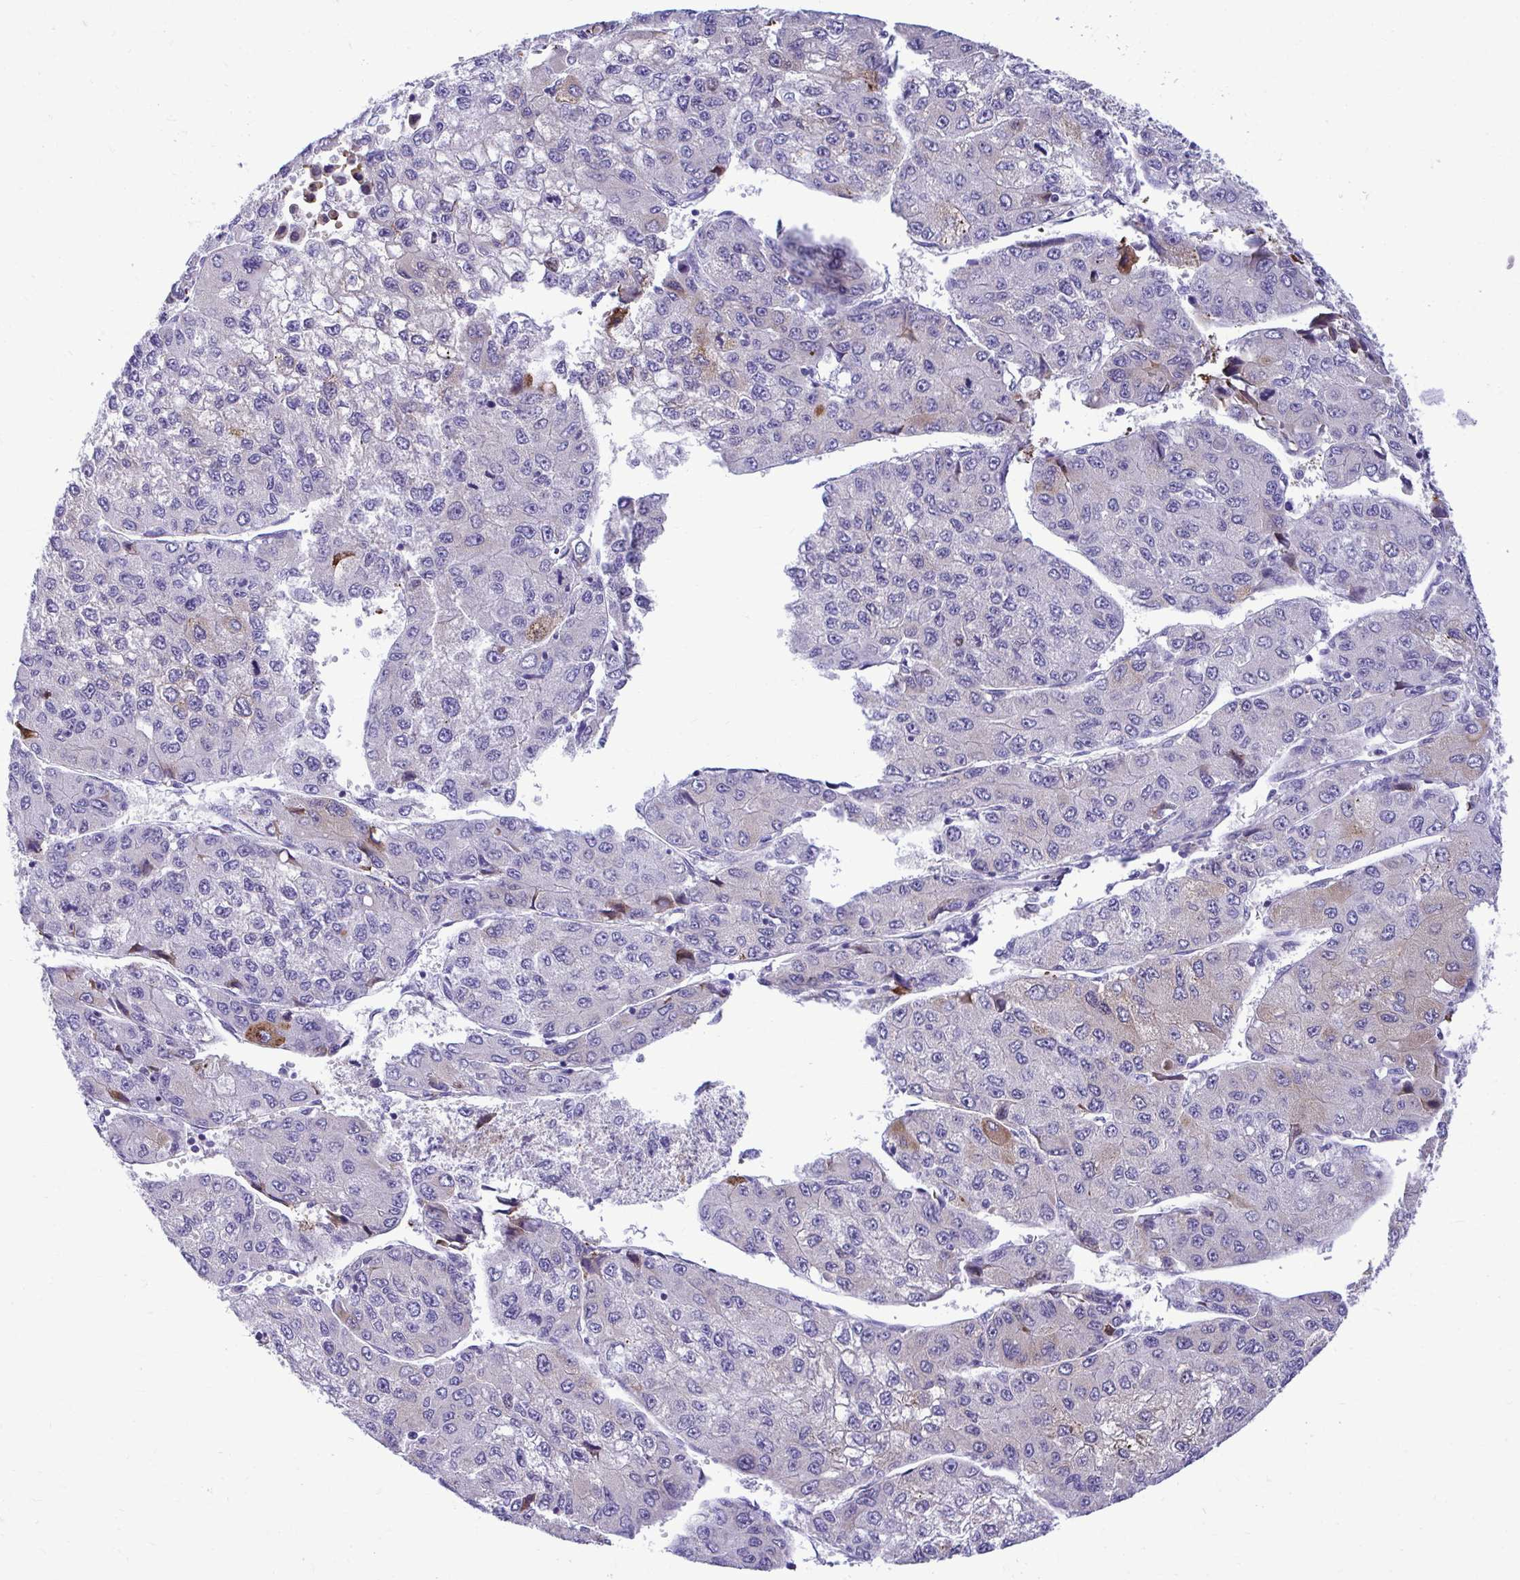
{"staining": {"intensity": "negative", "quantity": "none", "location": "none"}, "tissue": "liver cancer", "cell_type": "Tumor cells", "image_type": "cancer", "snomed": [{"axis": "morphology", "description": "Carcinoma, Hepatocellular, NOS"}, {"axis": "topography", "description": "Liver"}], "caption": "The IHC image has no significant staining in tumor cells of liver cancer tissue. (Stains: DAB immunohistochemistry with hematoxylin counter stain, Microscopy: brightfield microscopy at high magnification).", "gene": "AIG1", "patient": {"sex": "female", "age": 66}}